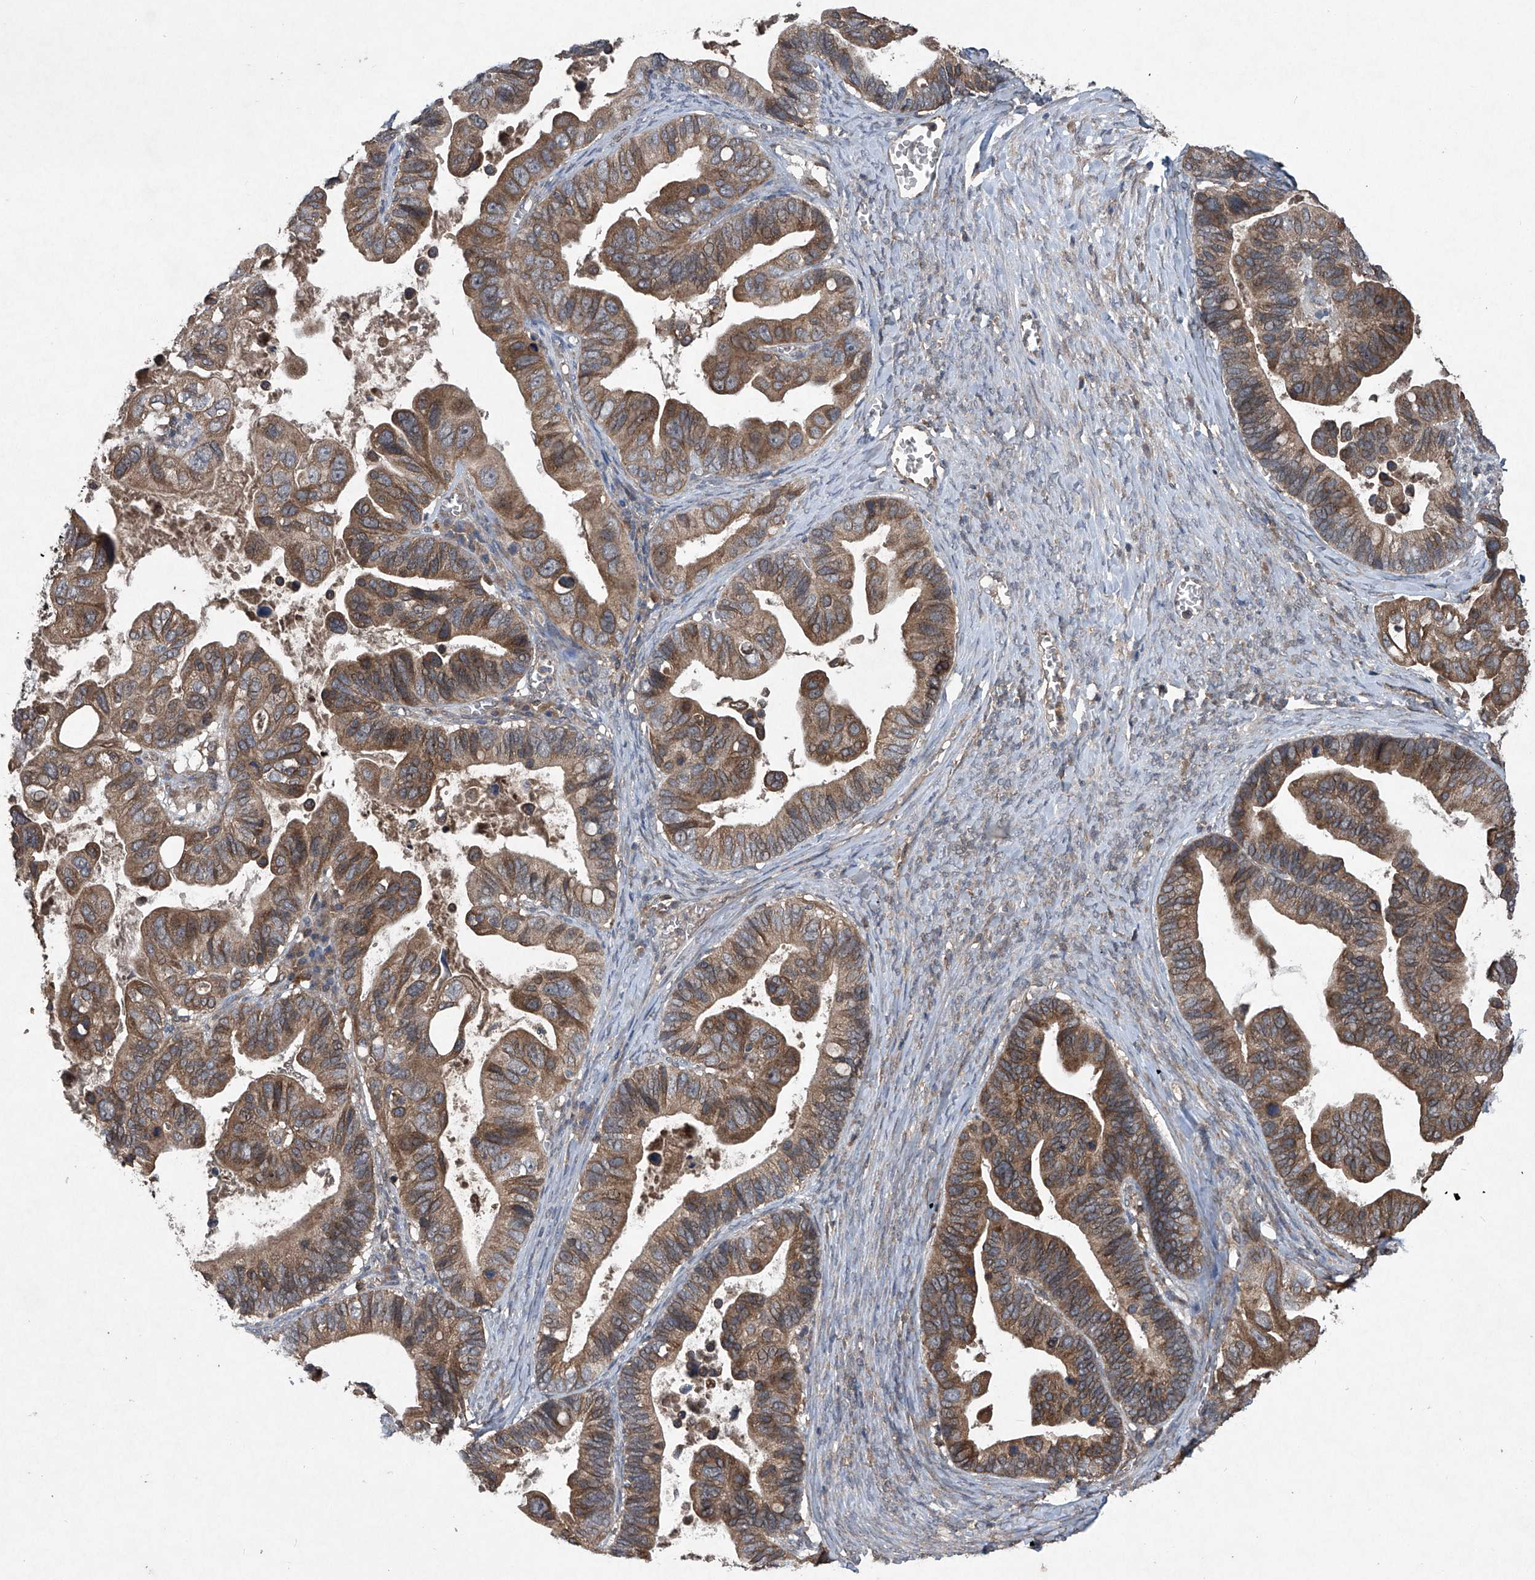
{"staining": {"intensity": "moderate", "quantity": ">75%", "location": "cytoplasmic/membranous"}, "tissue": "ovarian cancer", "cell_type": "Tumor cells", "image_type": "cancer", "snomed": [{"axis": "morphology", "description": "Cystadenocarcinoma, serous, NOS"}, {"axis": "topography", "description": "Ovary"}], "caption": "IHC photomicrograph of human ovarian cancer (serous cystadenocarcinoma) stained for a protein (brown), which shows medium levels of moderate cytoplasmic/membranous staining in about >75% of tumor cells.", "gene": "SUMF2", "patient": {"sex": "female", "age": 56}}